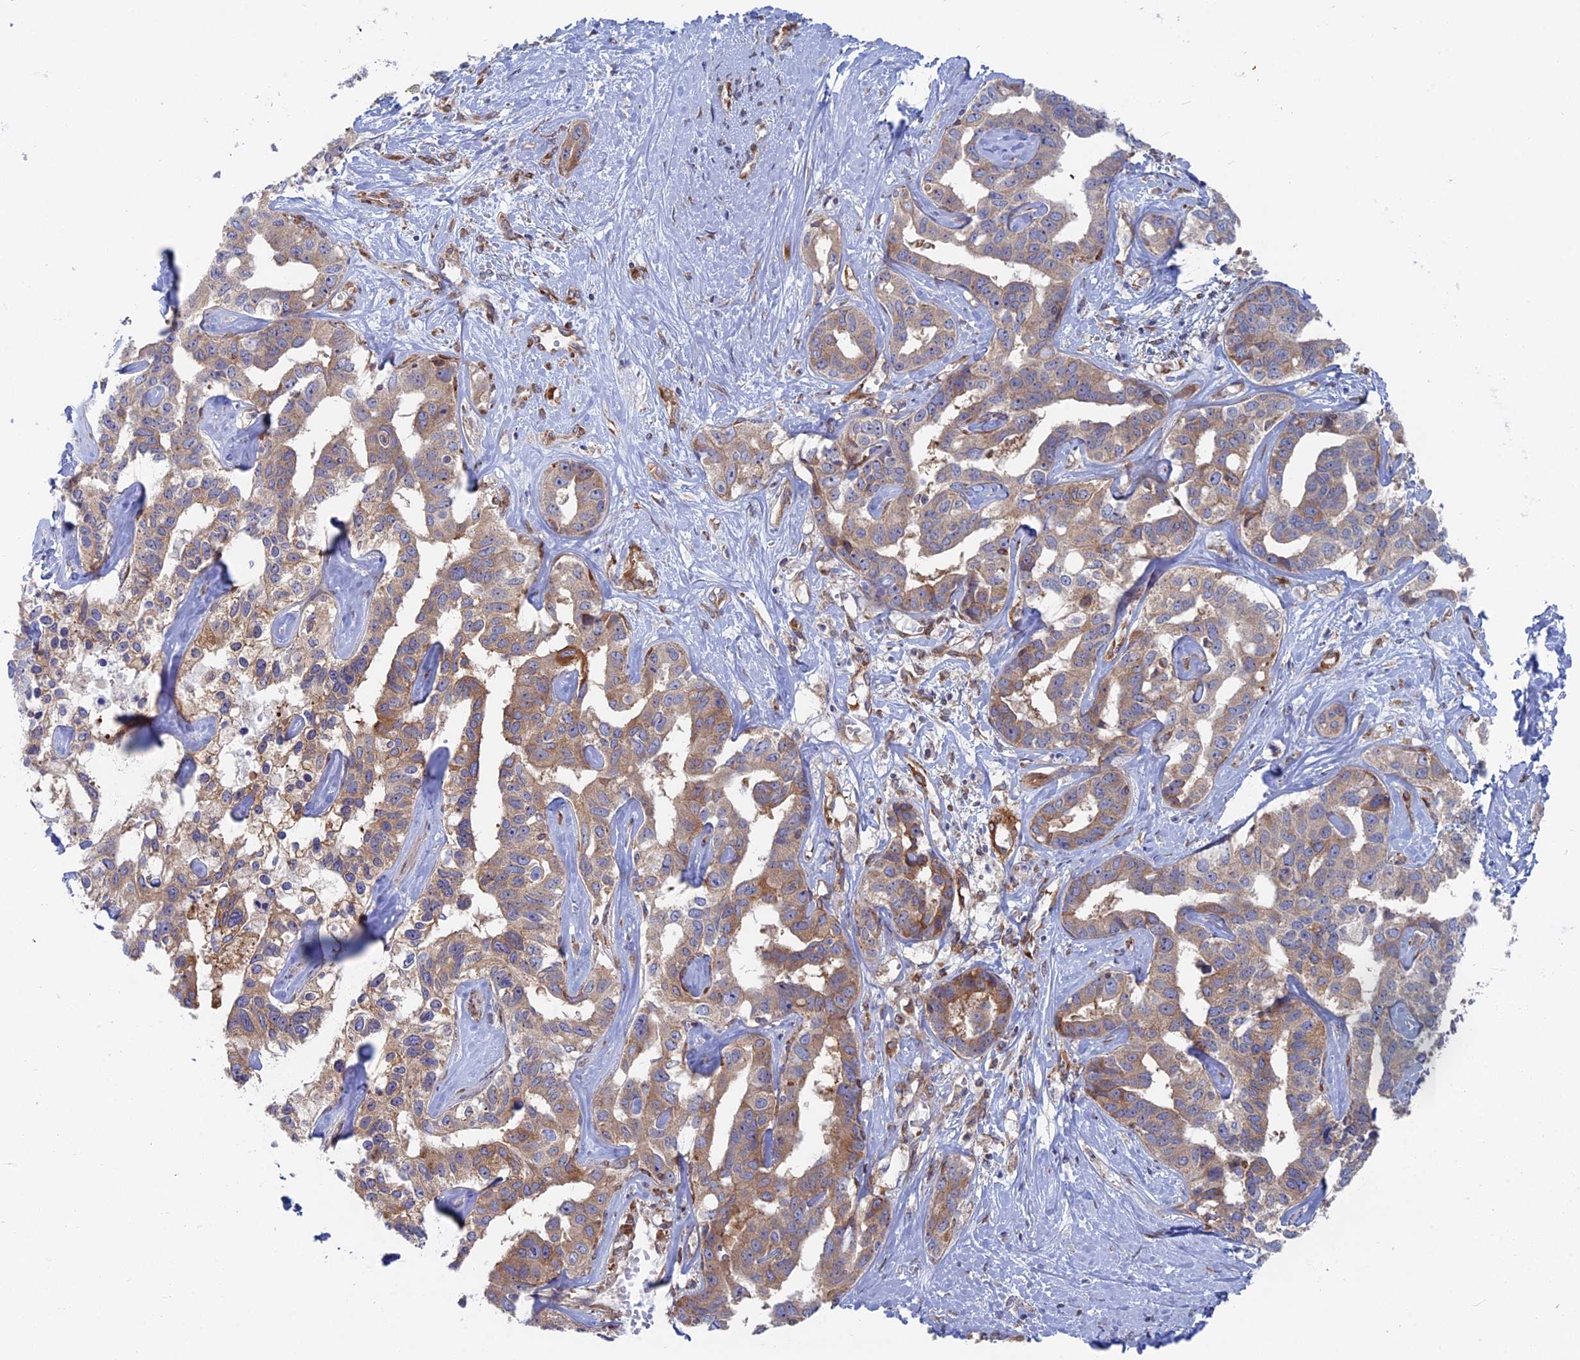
{"staining": {"intensity": "moderate", "quantity": ">75%", "location": "cytoplasmic/membranous"}, "tissue": "liver cancer", "cell_type": "Tumor cells", "image_type": "cancer", "snomed": [{"axis": "morphology", "description": "Cholangiocarcinoma"}, {"axis": "topography", "description": "Liver"}], "caption": "A brown stain highlights moderate cytoplasmic/membranous staining of a protein in human liver cholangiocarcinoma tumor cells. Immunohistochemistry (ihc) stains the protein of interest in brown and the nuclei are stained blue.", "gene": "TBC1D30", "patient": {"sex": "male", "age": 59}}